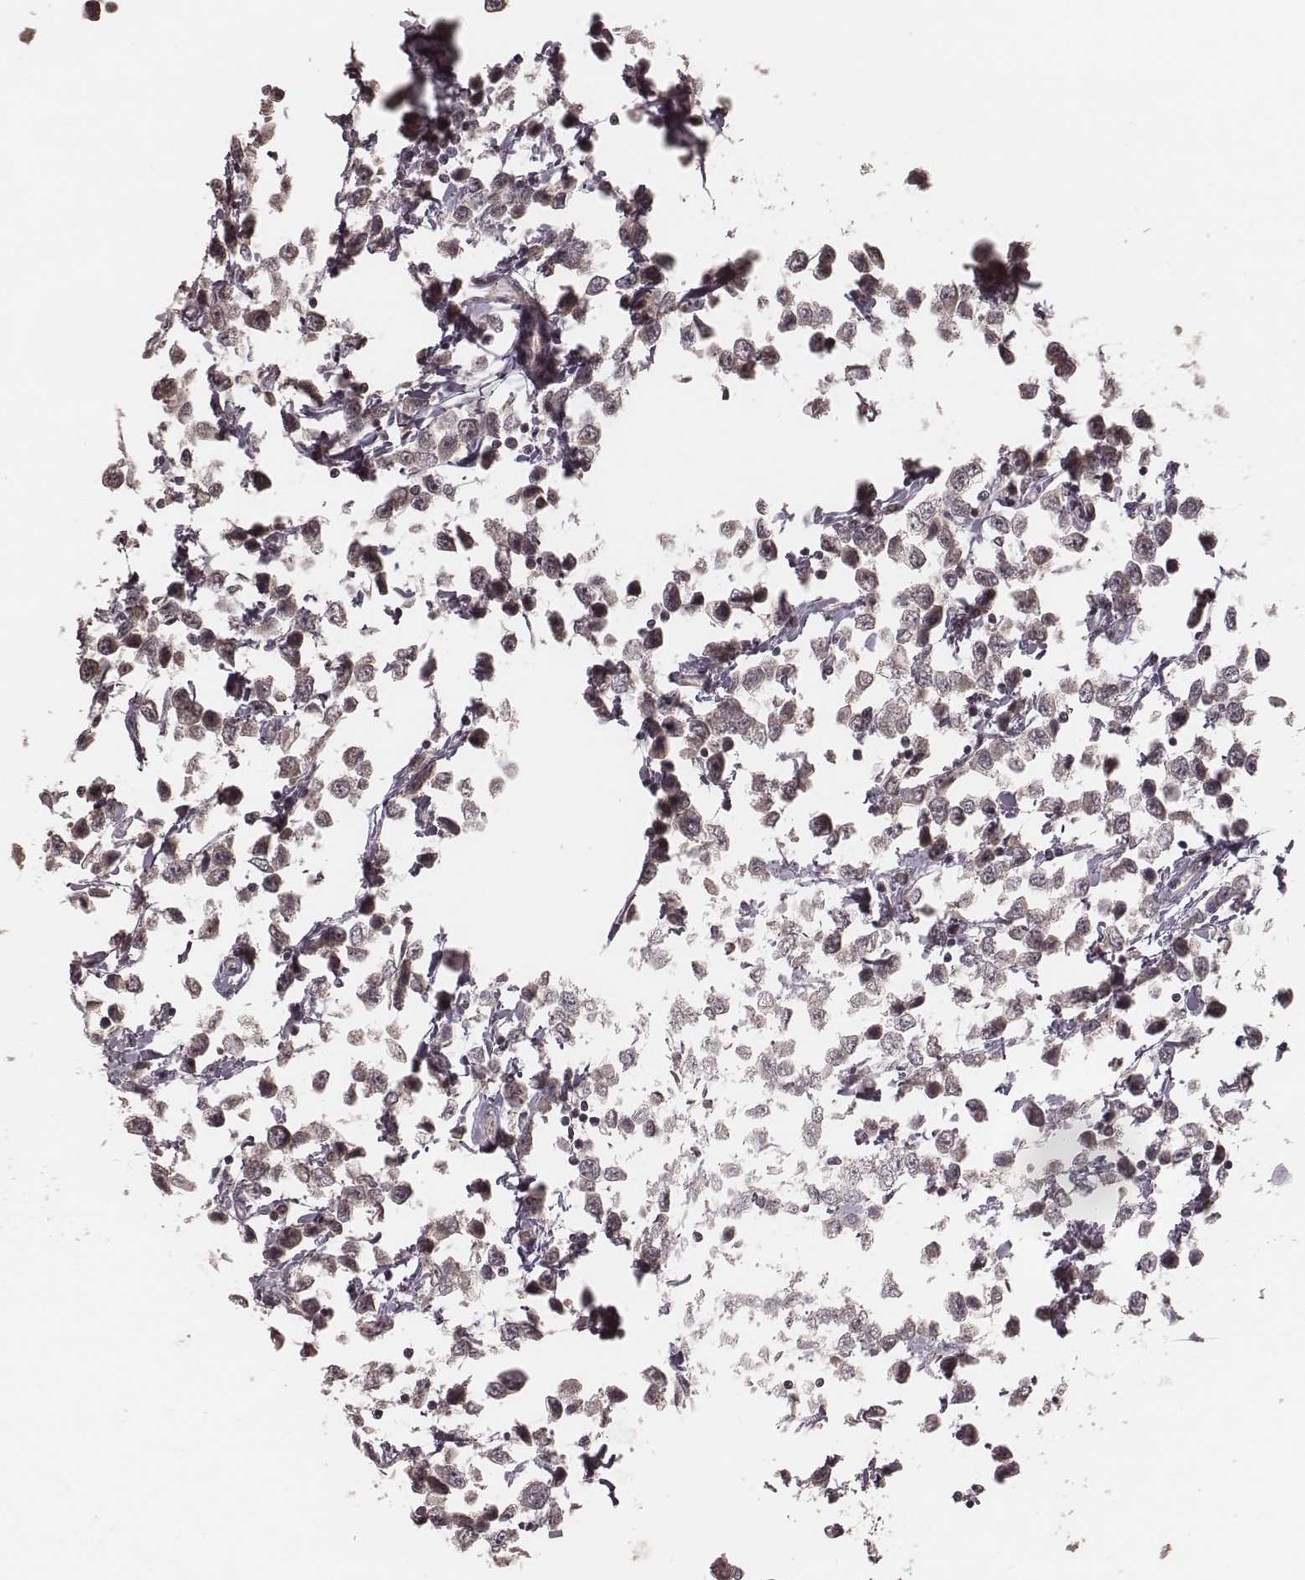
{"staining": {"intensity": "negative", "quantity": "none", "location": "none"}, "tissue": "testis cancer", "cell_type": "Tumor cells", "image_type": "cancer", "snomed": [{"axis": "morphology", "description": "Seminoma, NOS"}, {"axis": "topography", "description": "Testis"}], "caption": "Tumor cells show no significant positivity in testis cancer. Nuclei are stained in blue.", "gene": "IL5", "patient": {"sex": "male", "age": 34}}